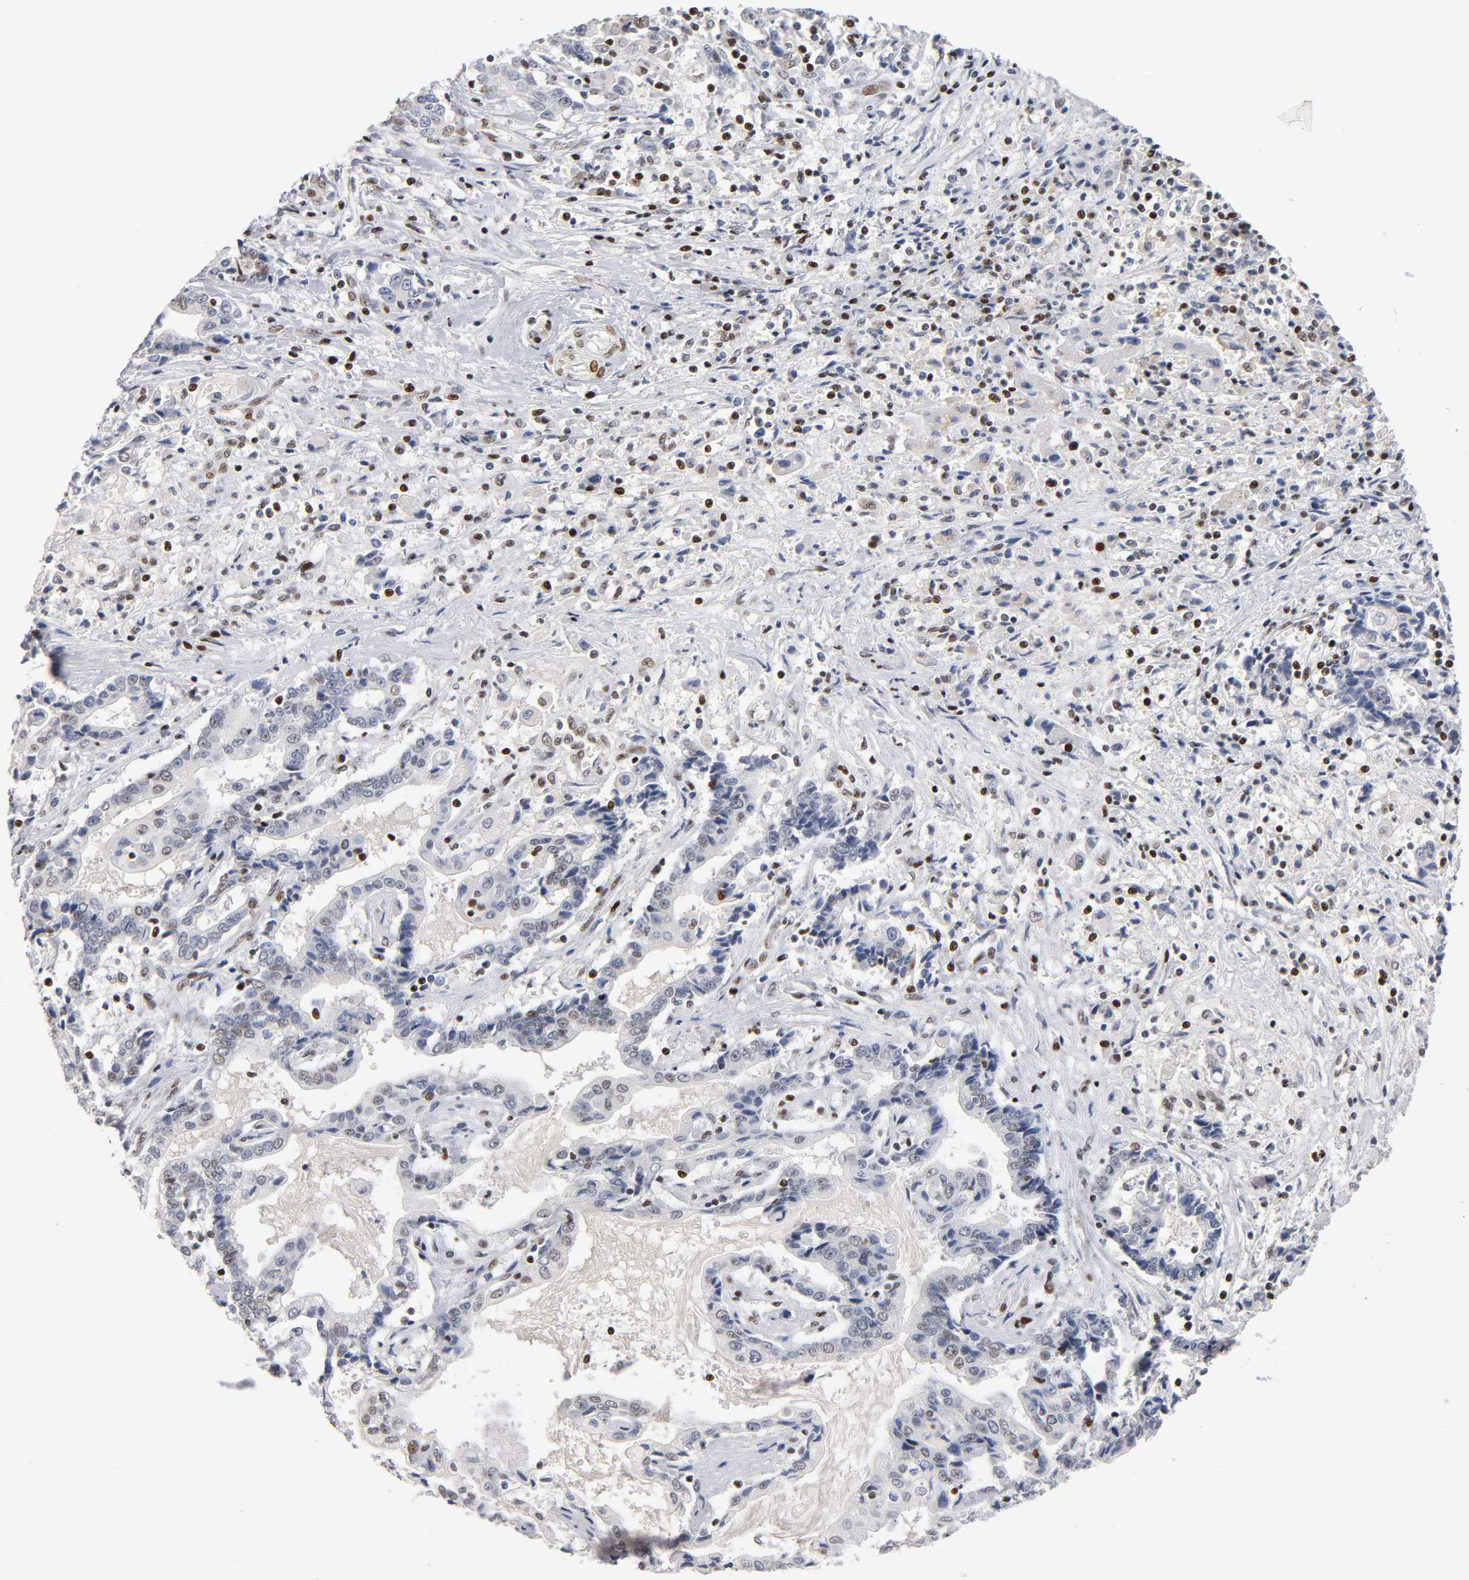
{"staining": {"intensity": "weak", "quantity": "<25%", "location": "nuclear"}, "tissue": "liver cancer", "cell_type": "Tumor cells", "image_type": "cancer", "snomed": [{"axis": "morphology", "description": "Cholangiocarcinoma"}, {"axis": "topography", "description": "Liver"}], "caption": "The micrograph displays no staining of tumor cells in cholangiocarcinoma (liver).", "gene": "SP3", "patient": {"sex": "male", "age": 57}}